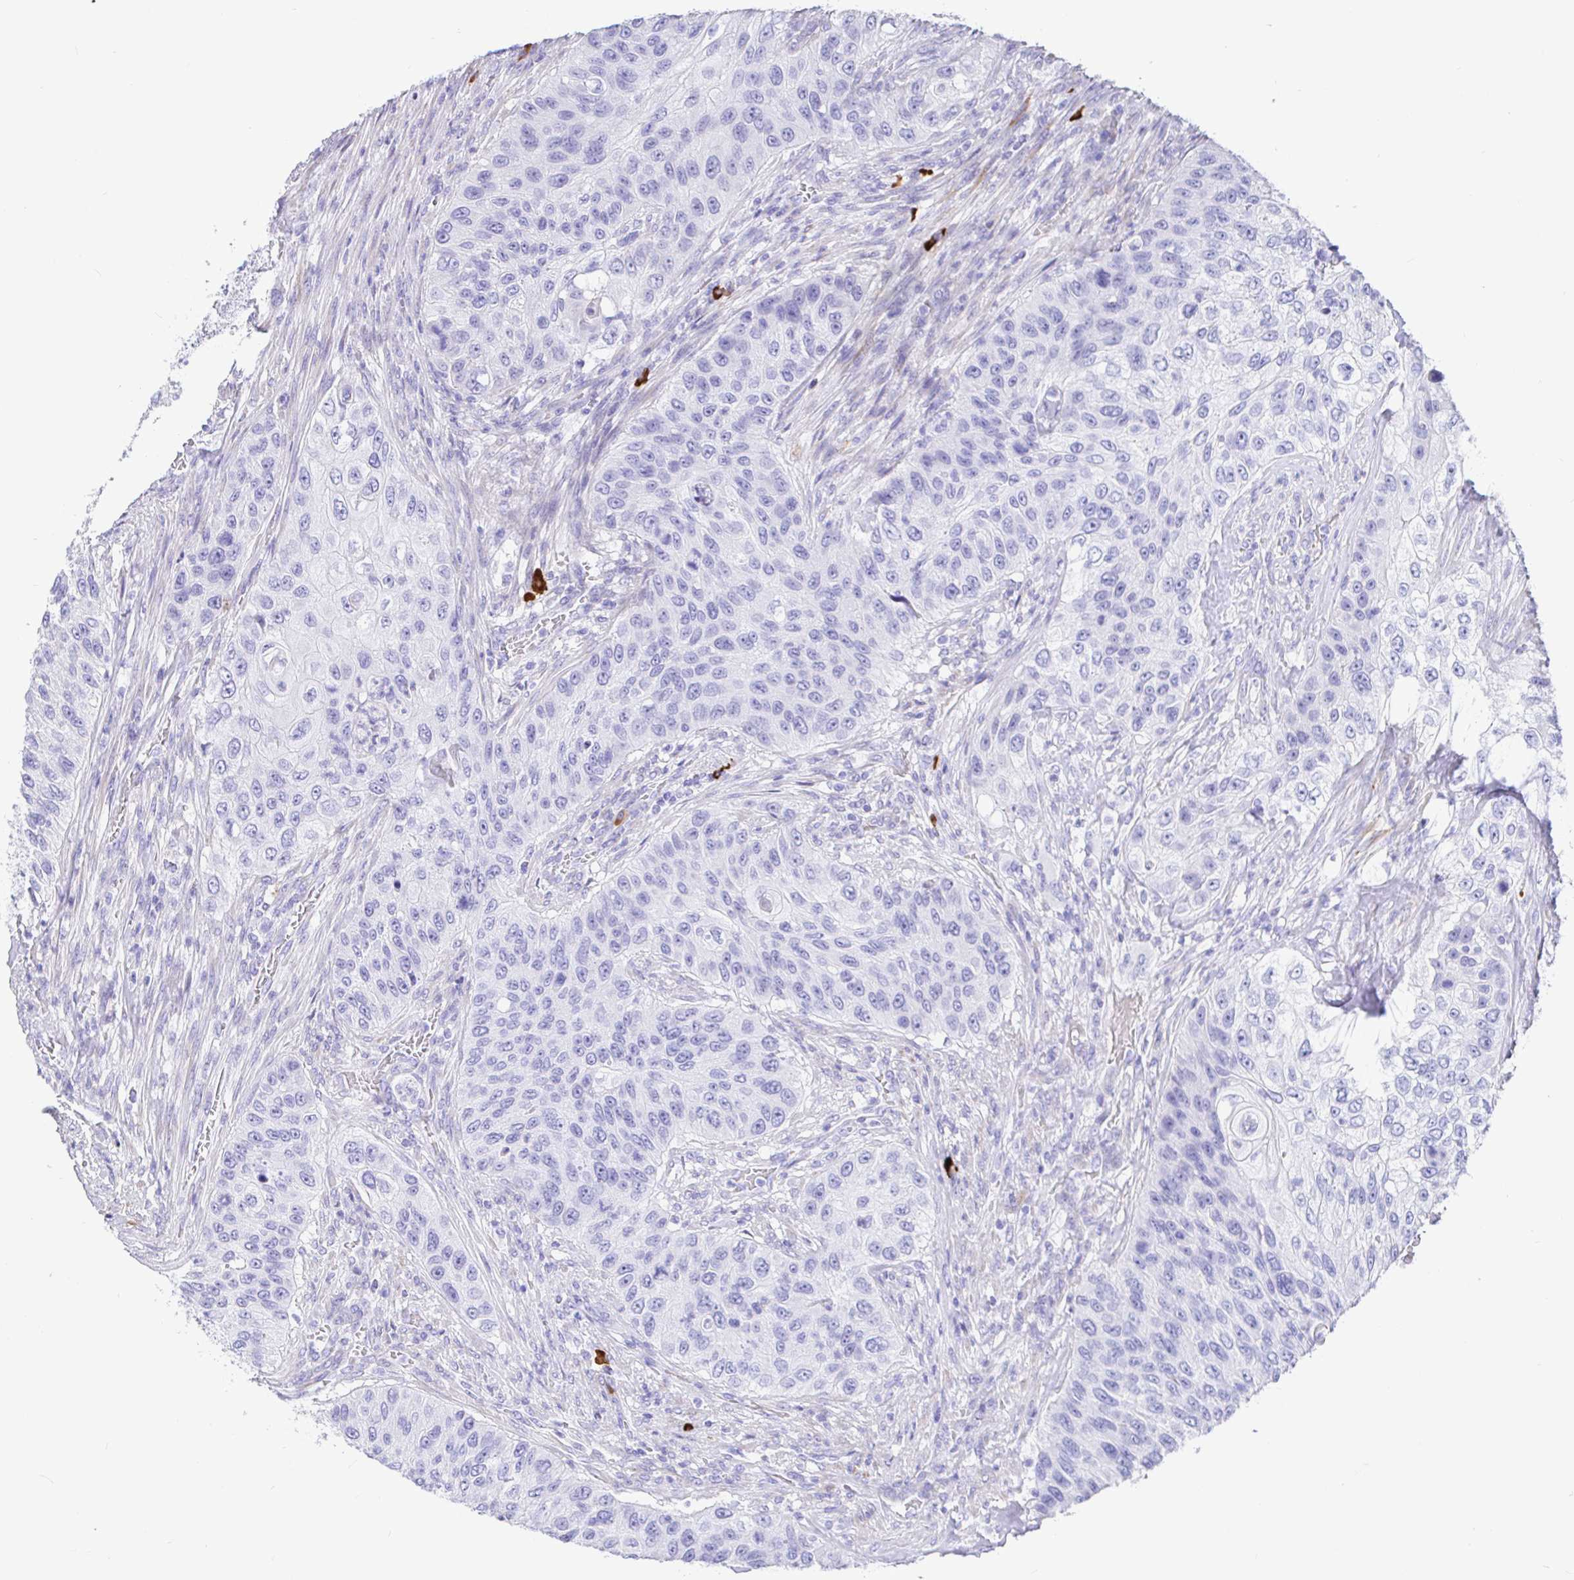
{"staining": {"intensity": "negative", "quantity": "none", "location": "none"}, "tissue": "urothelial cancer", "cell_type": "Tumor cells", "image_type": "cancer", "snomed": [{"axis": "morphology", "description": "Urothelial carcinoma, High grade"}, {"axis": "topography", "description": "Urinary bladder"}], "caption": "This is a photomicrograph of immunohistochemistry (IHC) staining of urothelial cancer, which shows no positivity in tumor cells.", "gene": "CCDC62", "patient": {"sex": "female", "age": 60}}